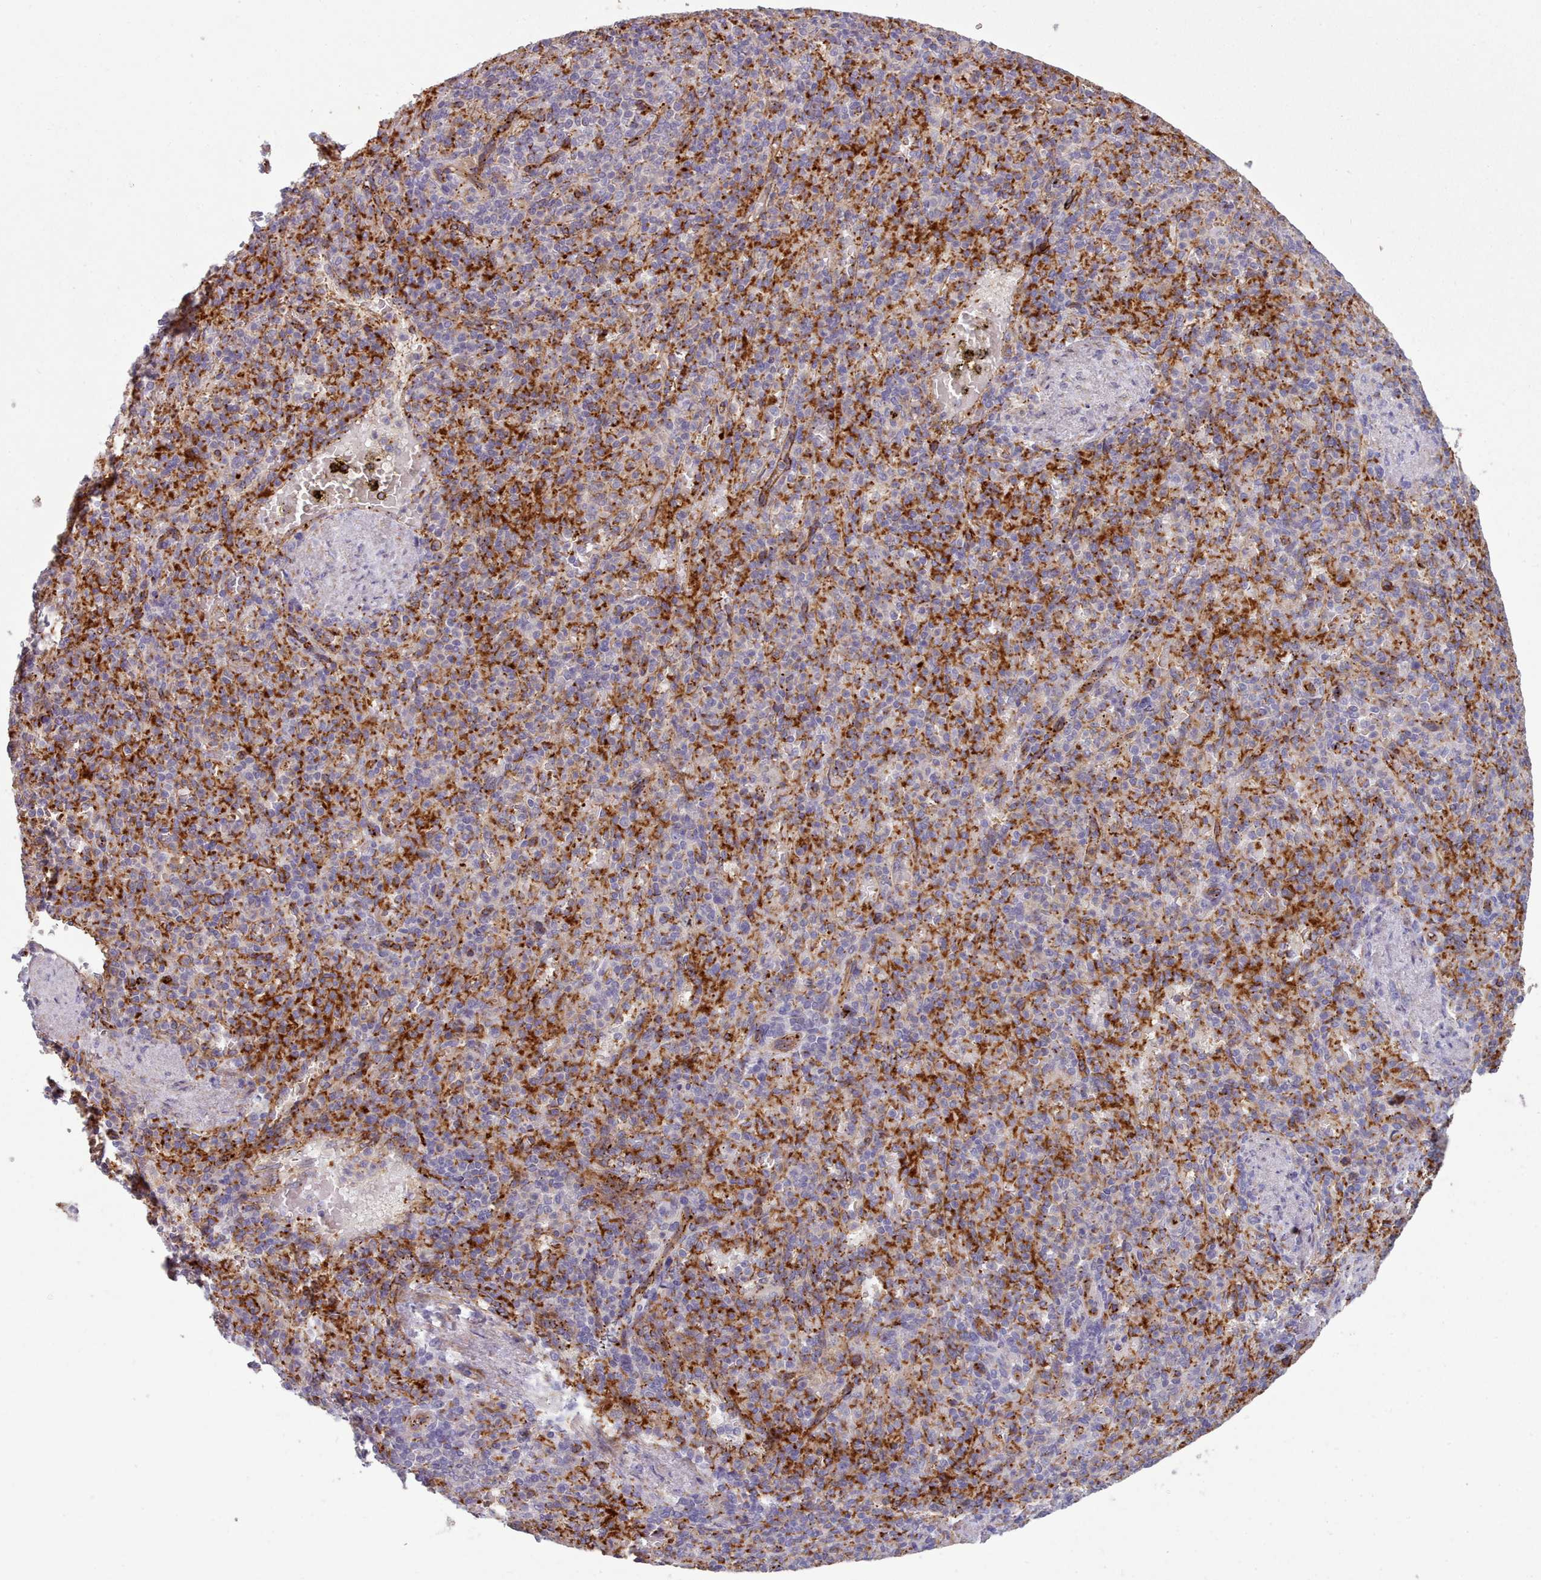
{"staining": {"intensity": "strong", "quantity": "25%-75%", "location": "cytoplasmic/membranous"}, "tissue": "spleen", "cell_type": "Cells in red pulp", "image_type": "normal", "snomed": [{"axis": "morphology", "description": "Normal tissue, NOS"}, {"axis": "topography", "description": "Spleen"}], "caption": "Cells in red pulp demonstrate high levels of strong cytoplasmic/membranous staining in about 25%-75% of cells in benign spleen. (DAB (3,3'-diaminobenzidine) IHC with brightfield microscopy, high magnification).", "gene": "CD300LF", "patient": {"sex": "female", "age": 74}}